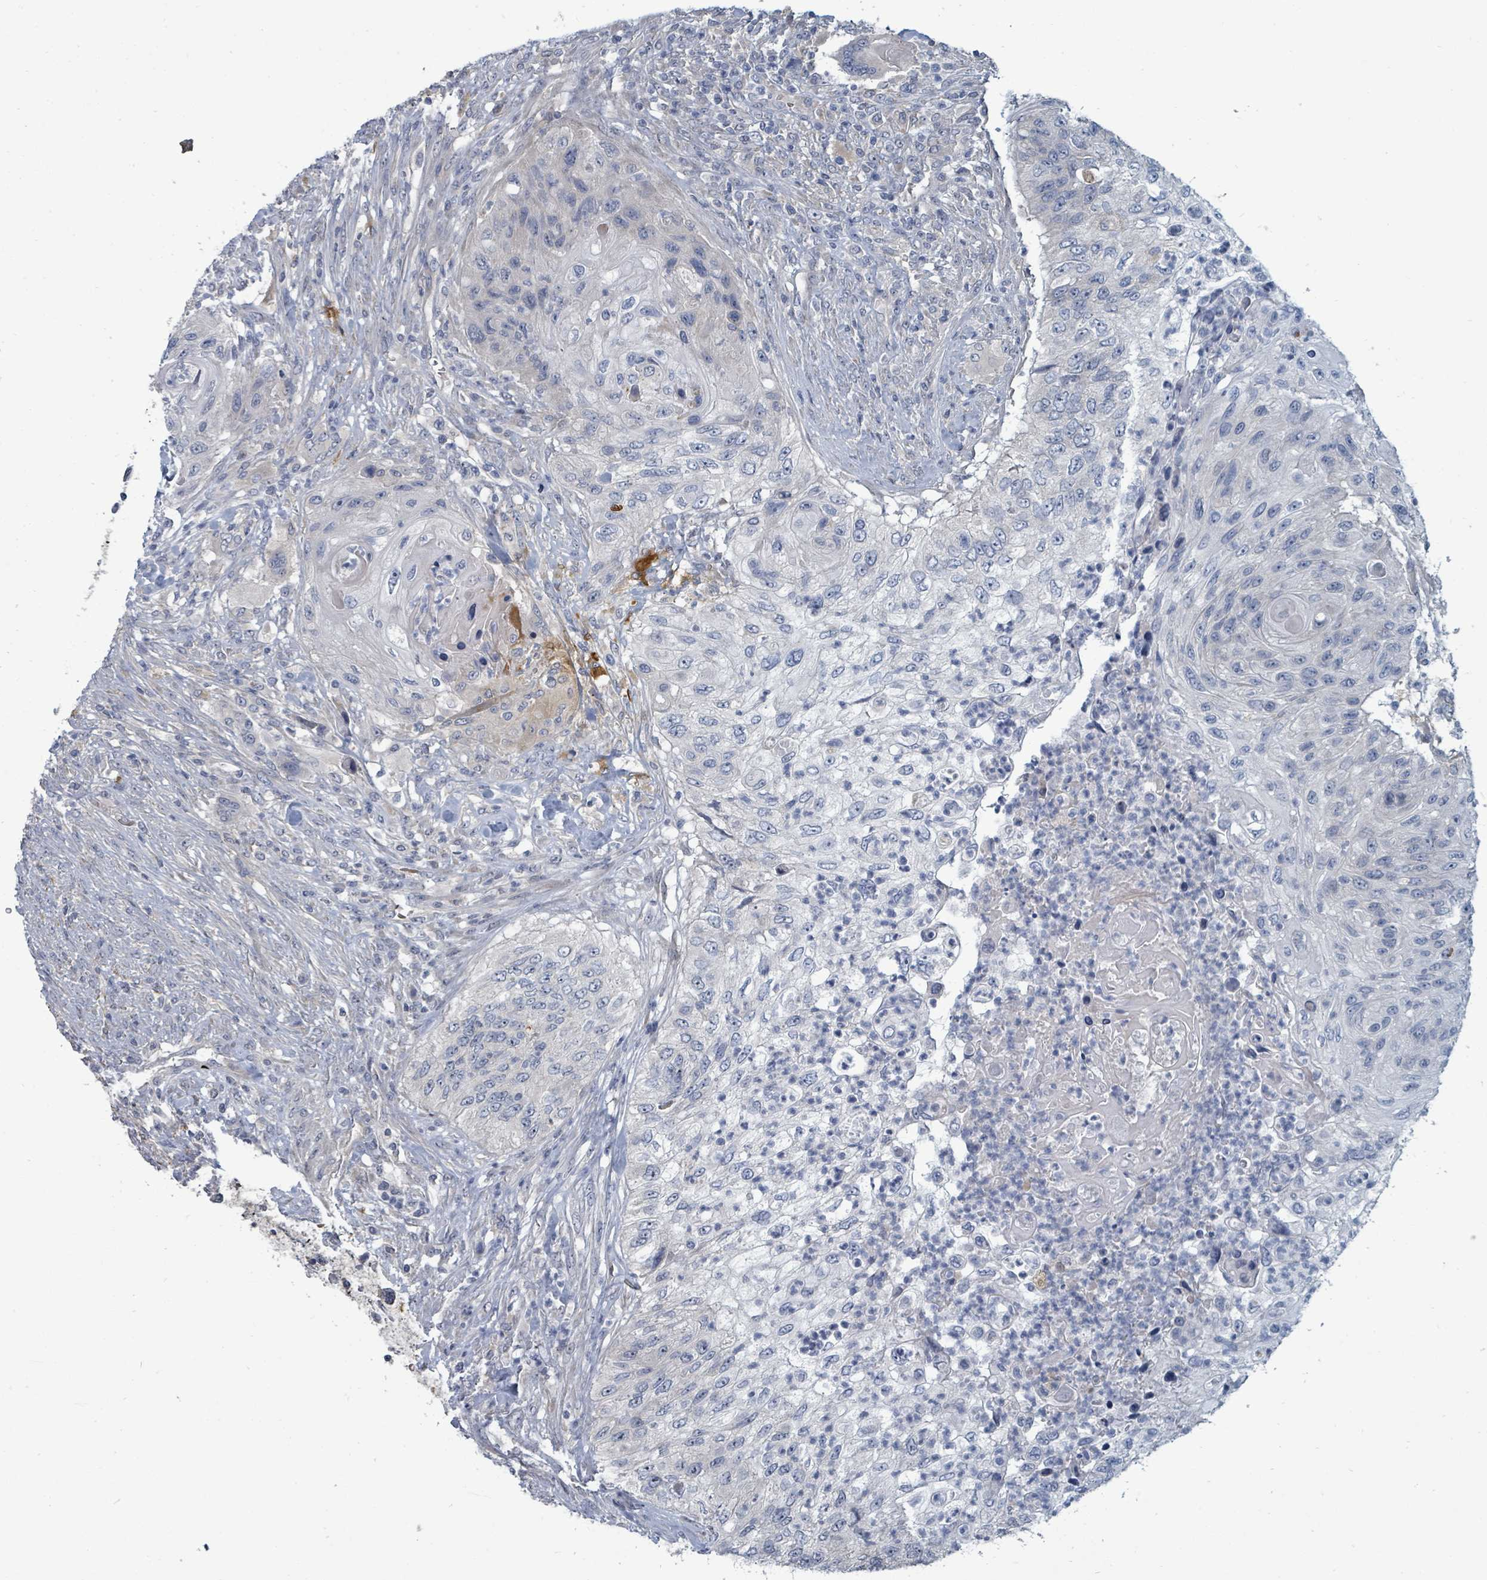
{"staining": {"intensity": "negative", "quantity": "none", "location": "none"}, "tissue": "urothelial cancer", "cell_type": "Tumor cells", "image_type": "cancer", "snomed": [{"axis": "morphology", "description": "Urothelial carcinoma, High grade"}, {"axis": "topography", "description": "Urinary bladder"}], "caption": "Tumor cells show no significant positivity in urothelial cancer.", "gene": "TRDMT1", "patient": {"sex": "female", "age": 60}}